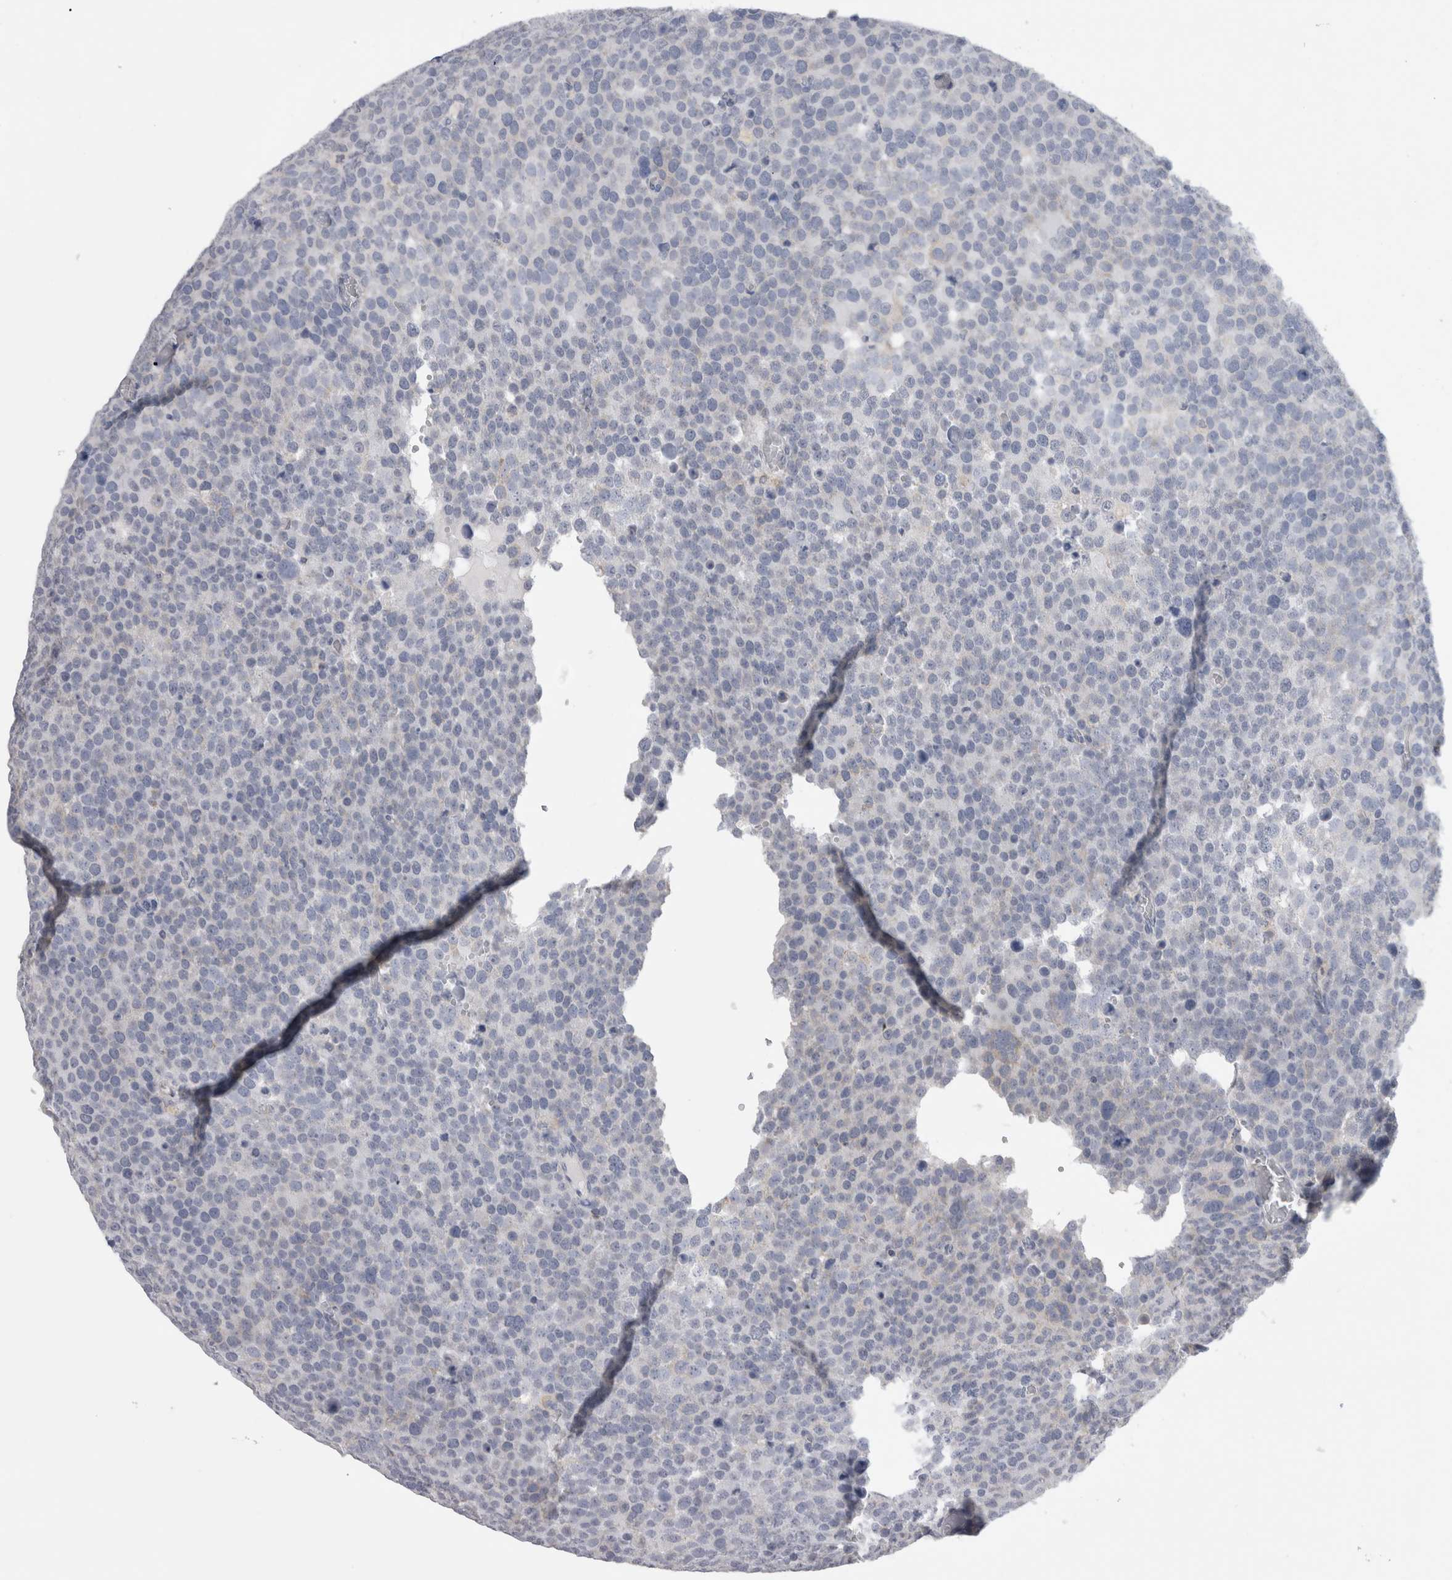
{"staining": {"intensity": "negative", "quantity": "none", "location": "none"}, "tissue": "testis cancer", "cell_type": "Tumor cells", "image_type": "cancer", "snomed": [{"axis": "morphology", "description": "Seminoma, NOS"}, {"axis": "topography", "description": "Testis"}], "caption": "Testis cancer (seminoma) was stained to show a protein in brown. There is no significant positivity in tumor cells. The staining was performed using DAB (3,3'-diaminobenzidine) to visualize the protein expression in brown, while the nuclei were stained in blue with hematoxylin (Magnification: 20x).", "gene": "DHRS4", "patient": {"sex": "male", "age": 71}}